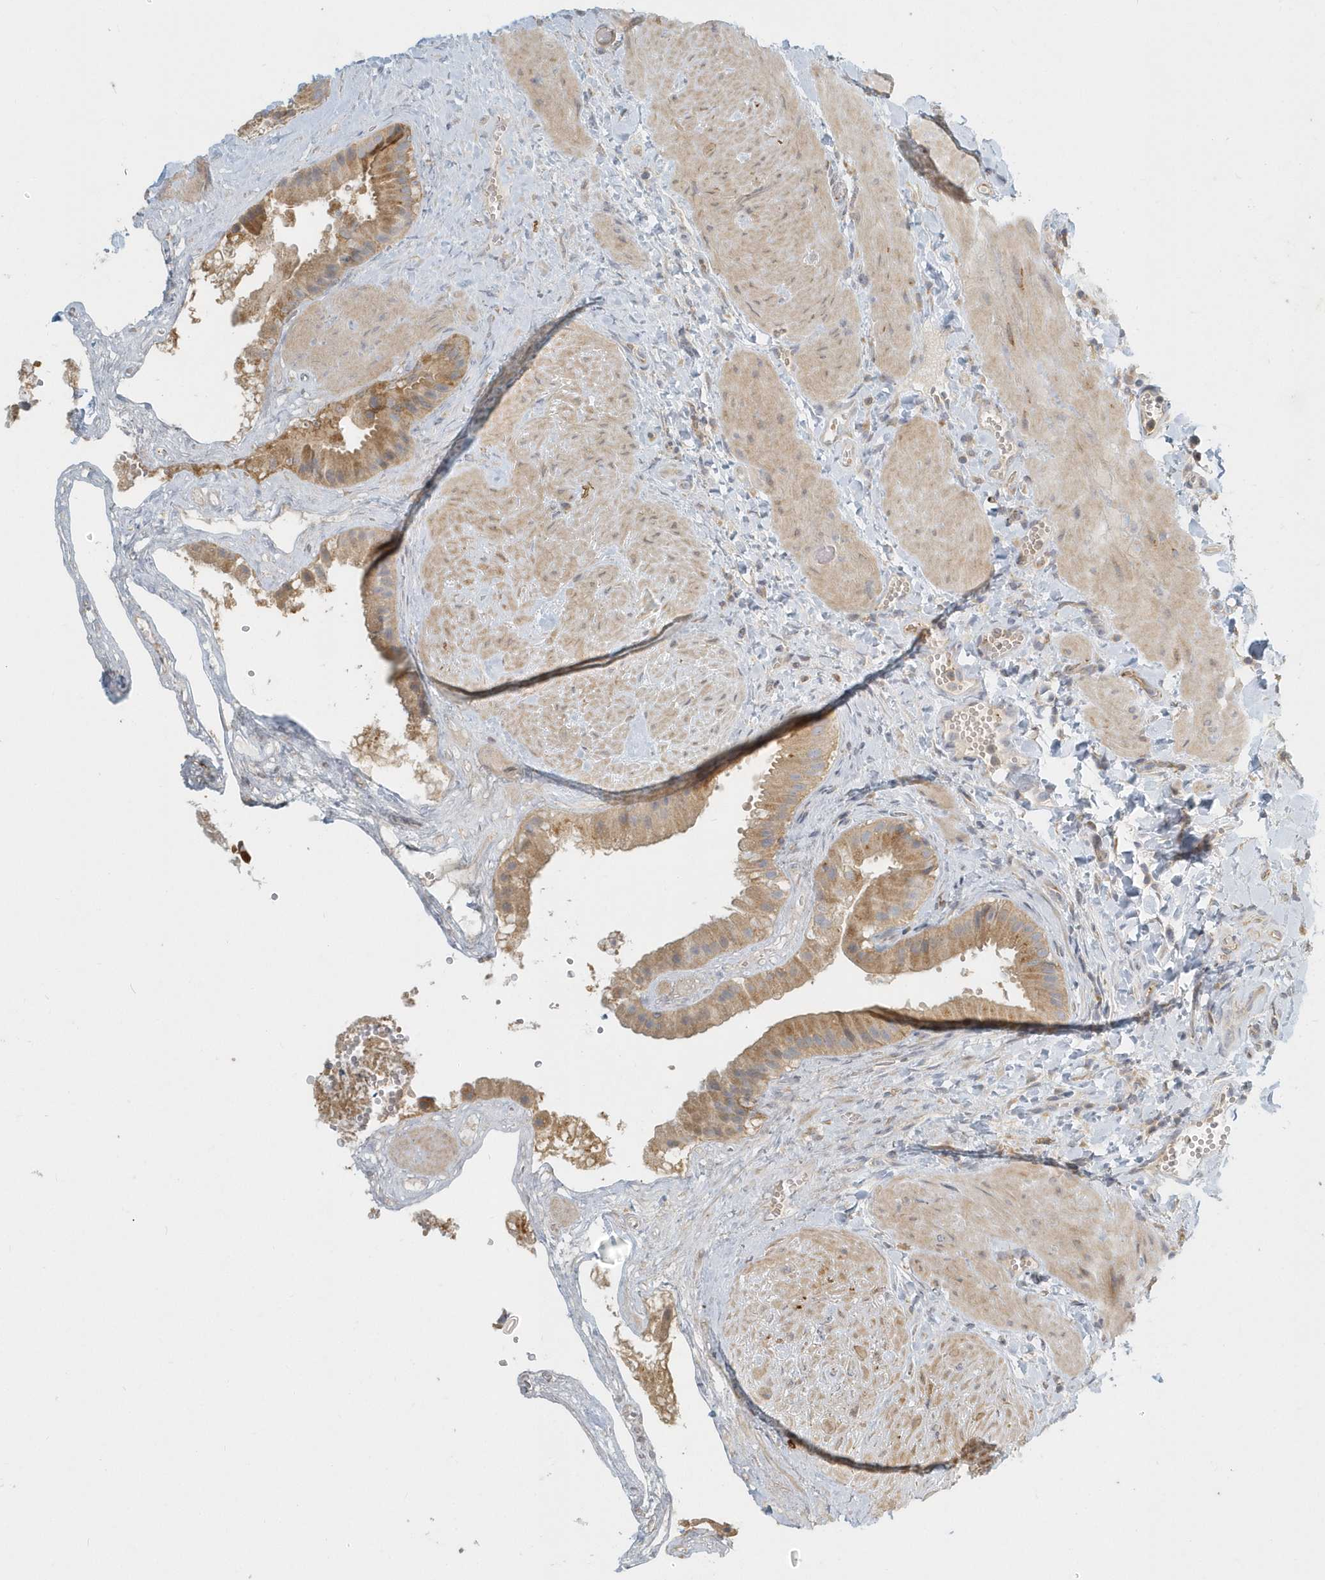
{"staining": {"intensity": "moderate", "quantity": ">75%", "location": "cytoplasmic/membranous"}, "tissue": "gallbladder", "cell_type": "Glandular cells", "image_type": "normal", "snomed": [{"axis": "morphology", "description": "Normal tissue, NOS"}, {"axis": "topography", "description": "Gallbladder"}], "caption": "An image of human gallbladder stained for a protein demonstrates moderate cytoplasmic/membranous brown staining in glandular cells. The protein is stained brown, and the nuclei are stained in blue (DAB (3,3'-diaminobenzidine) IHC with brightfield microscopy, high magnification).", "gene": "NAPB", "patient": {"sex": "male", "age": 55}}